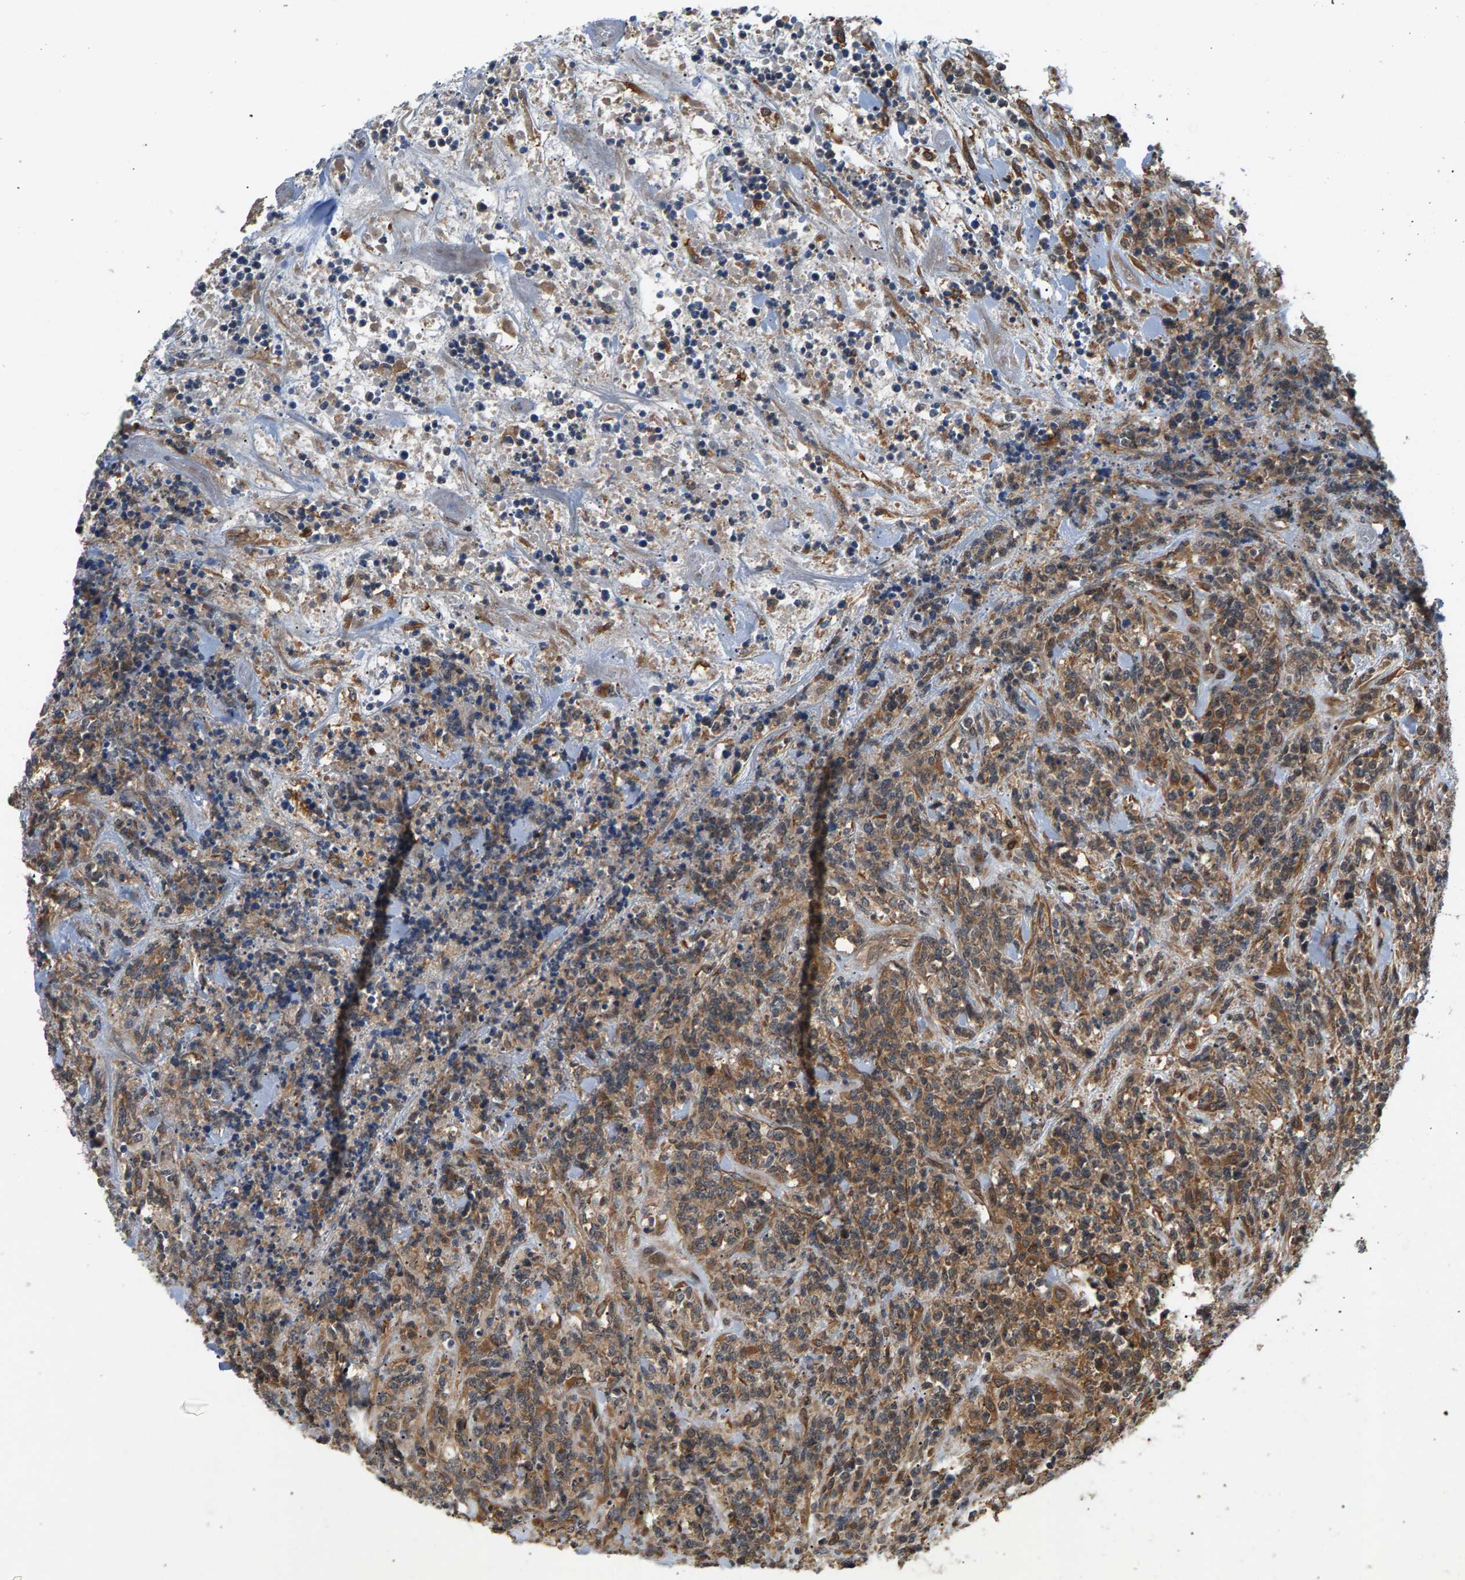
{"staining": {"intensity": "moderate", "quantity": ">75%", "location": "cytoplasmic/membranous"}, "tissue": "lymphoma", "cell_type": "Tumor cells", "image_type": "cancer", "snomed": [{"axis": "morphology", "description": "Malignant lymphoma, non-Hodgkin's type, High grade"}, {"axis": "topography", "description": "Soft tissue"}], "caption": "Immunohistochemical staining of human lymphoma displays medium levels of moderate cytoplasmic/membranous protein positivity in approximately >75% of tumor cells.", "gene": "MAP2K5", "patient": {"sex": "male", "age": 18}}